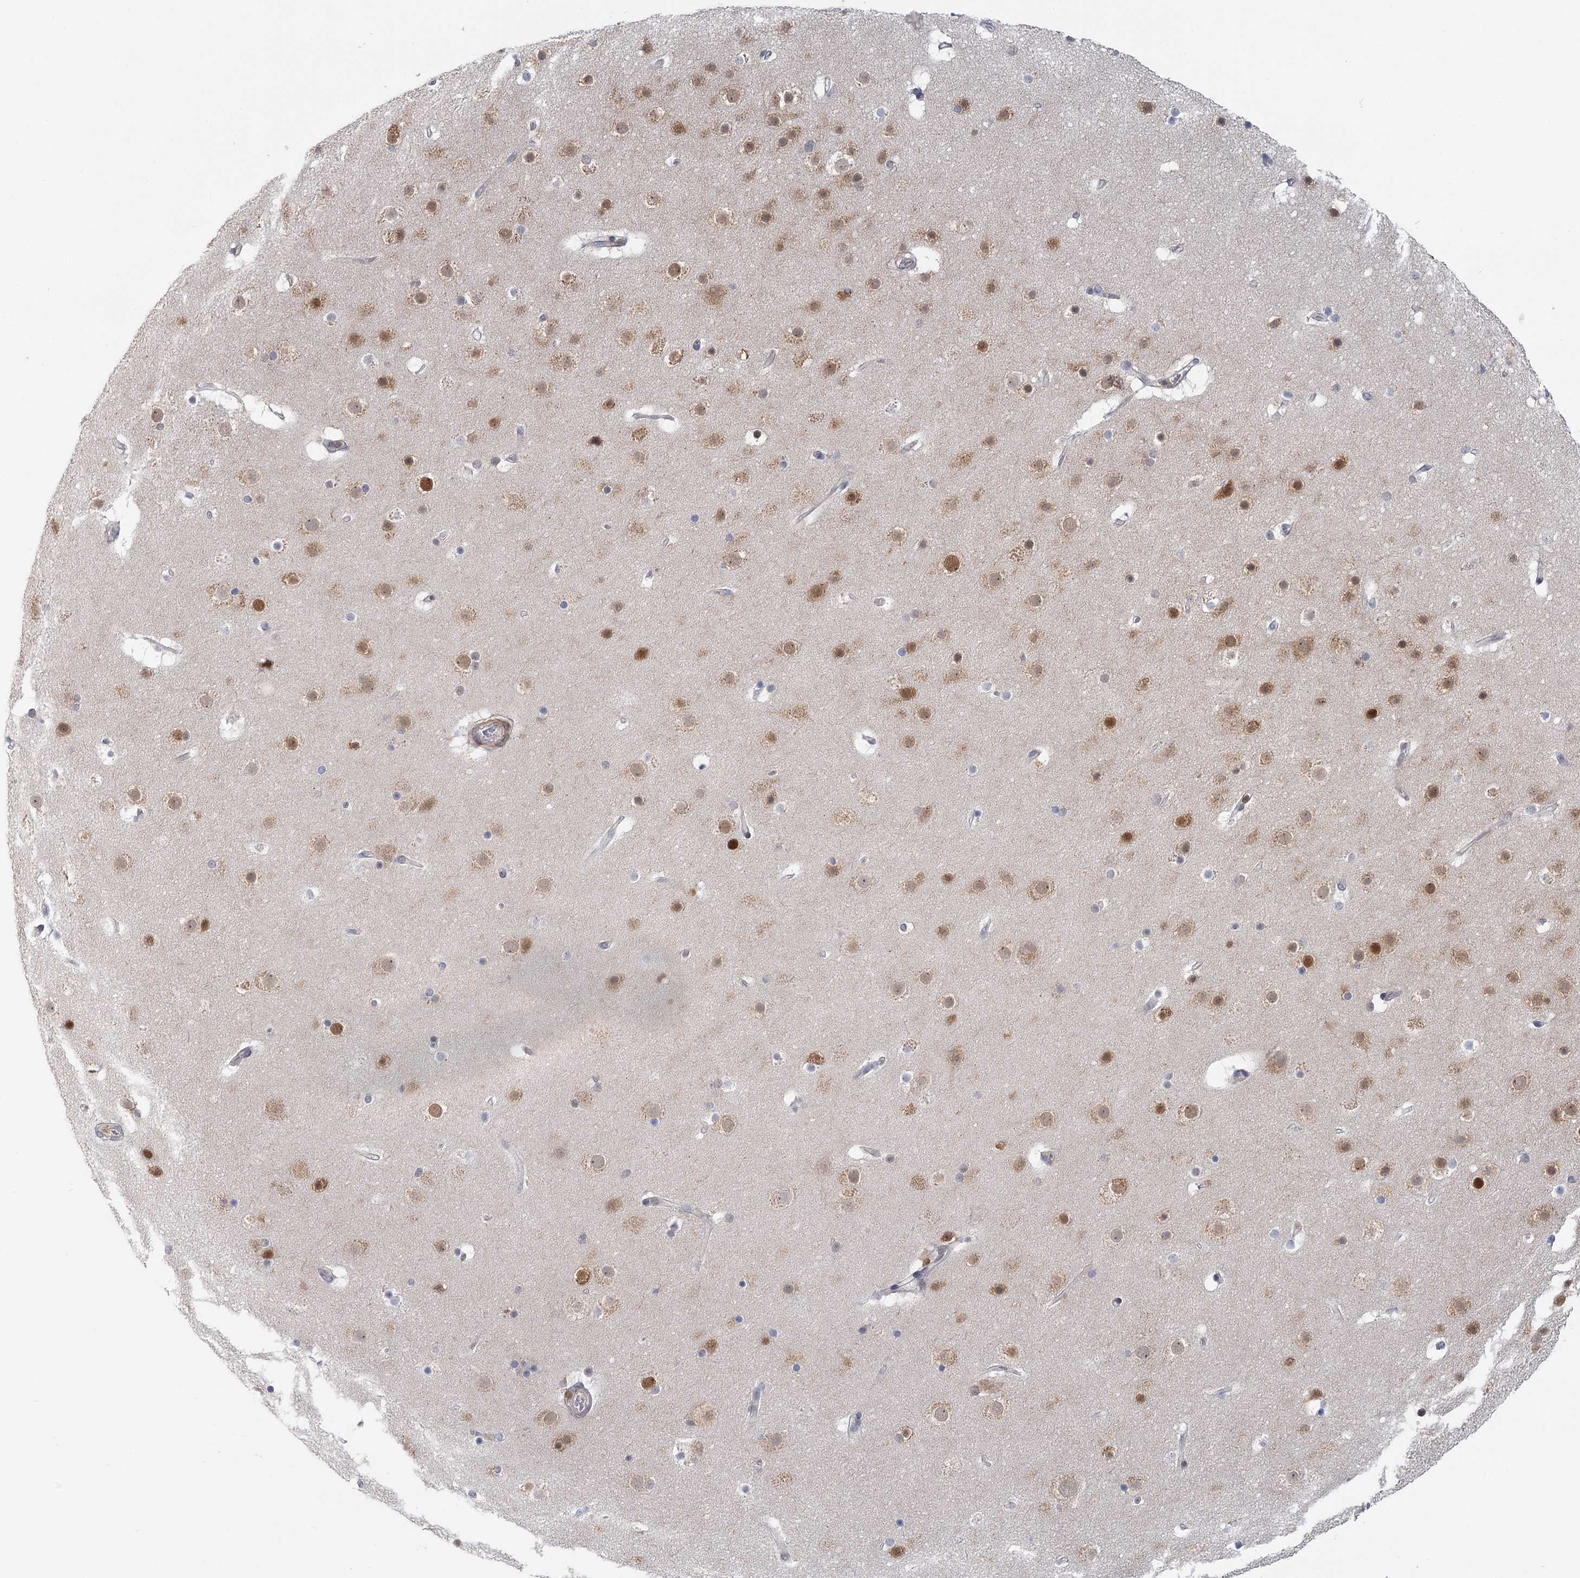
{"staining": {"intensity": "weak", "quantity": ">75%", "location": "cytoplasmic/membranous"}, "tissue": "cerebral cortex", "cell_type": "Endothelial cells", "image_type": "normal", "snomed": [{"axis": "morphology", "description": "Normal tissue, NOS"}, {"axis": "topography", "description": "Cerebral cortex"}], "caption": "IHC micrograph of unremarkable cerebral cortex stained for a protein (brown), which shows low levels of weak cytoplasmic/membranous staining in approximately >75% of endothelial cells.", "gene": "USP11", "patient": {"sex": "male", "age": 57}}